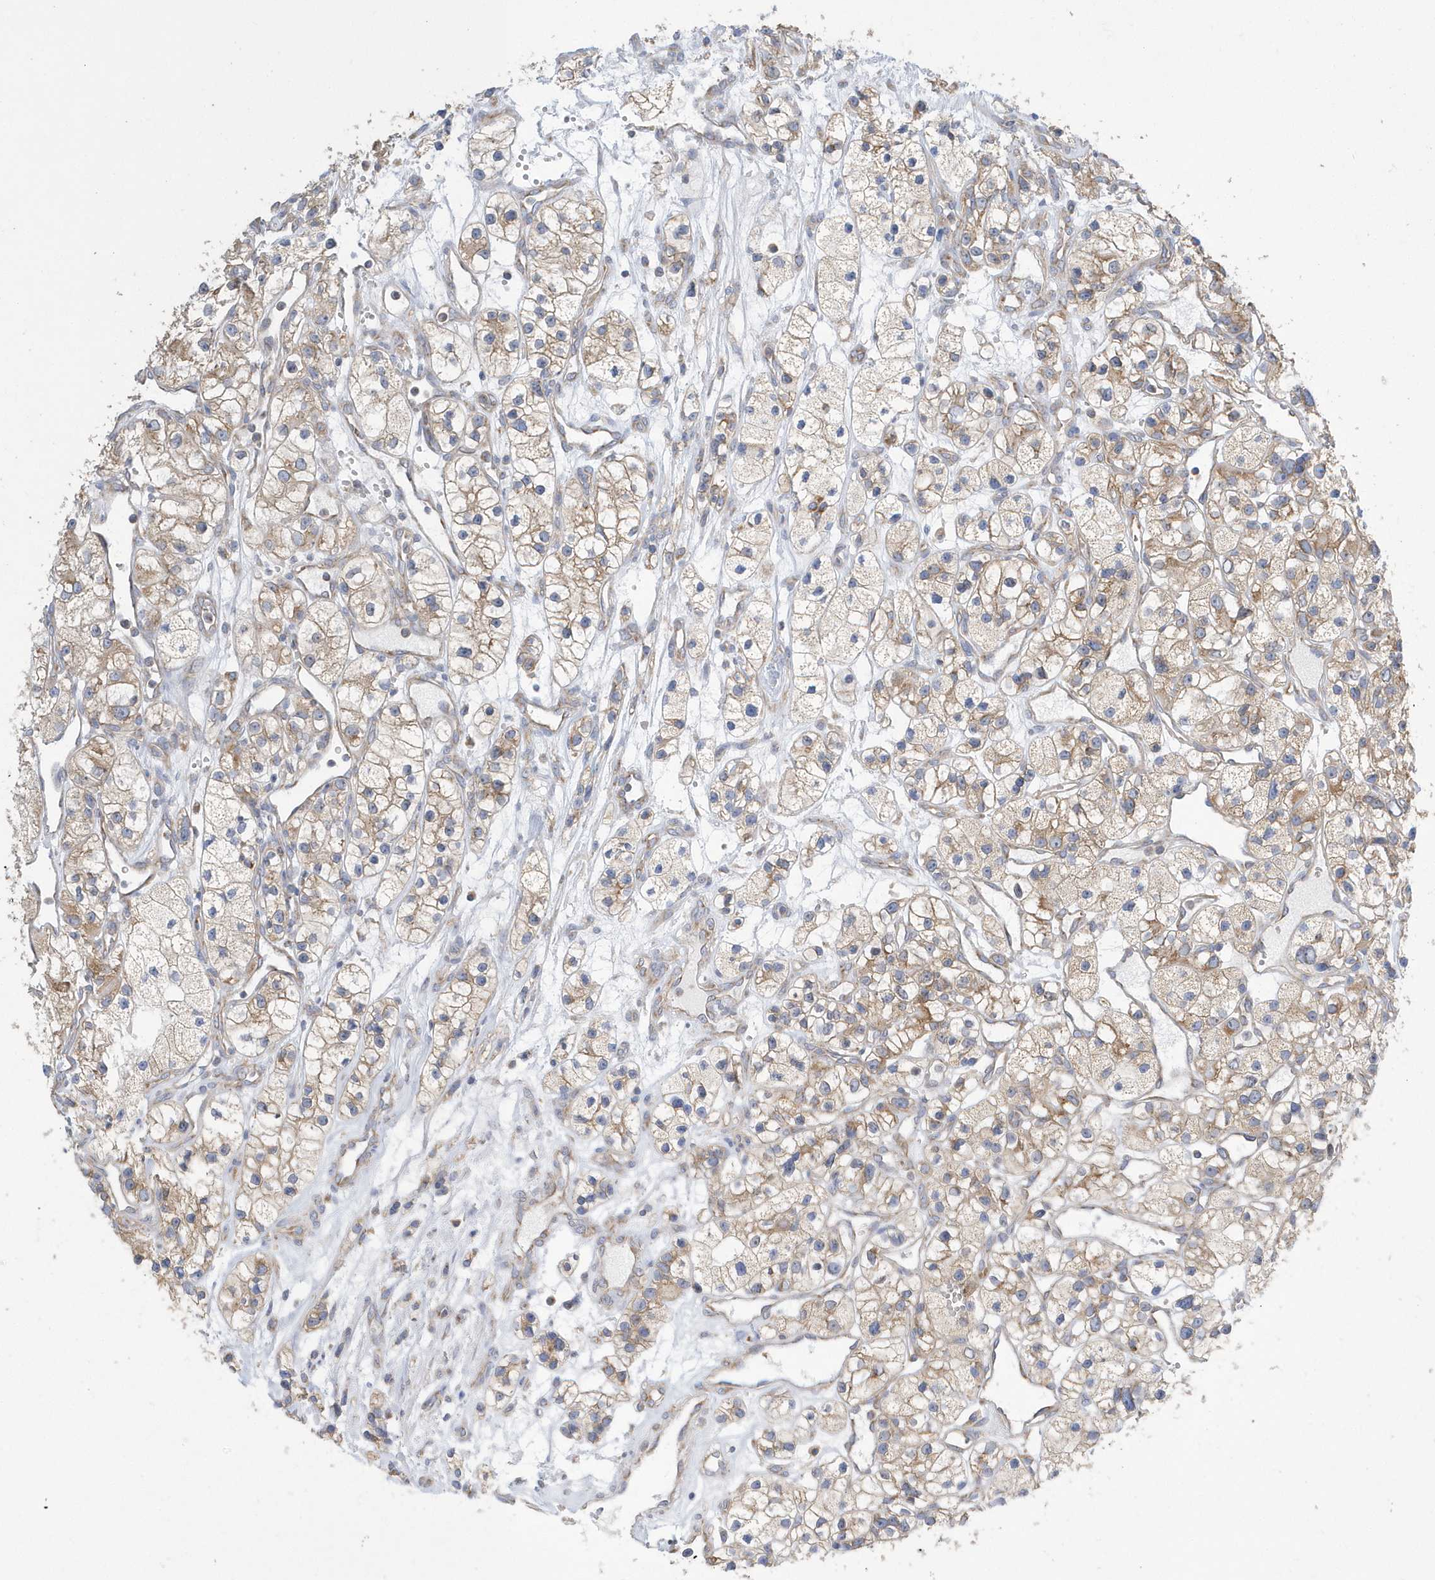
{"staining": {"intensity": "moderate", "quantity": ">75%", "location": "cytoplasmic/membranous"}, "tissue": "renal cancer", "cell_type": "Tumor cells", "image_type": "cancer", "snomed": [{"axis": "morphology", "description": "Adenocarcinoma, NOS"}, {"axis": "topography", "description": "Kidney"}], "caption": "Approximately >75% of tumor cells in human renal cancer display moderate cytoplasmic/membranous protein staining as visualized by brown immunohistochemical staining.", "gene": "SPATA5", "patient": {"sex": "female", "age": 57}}